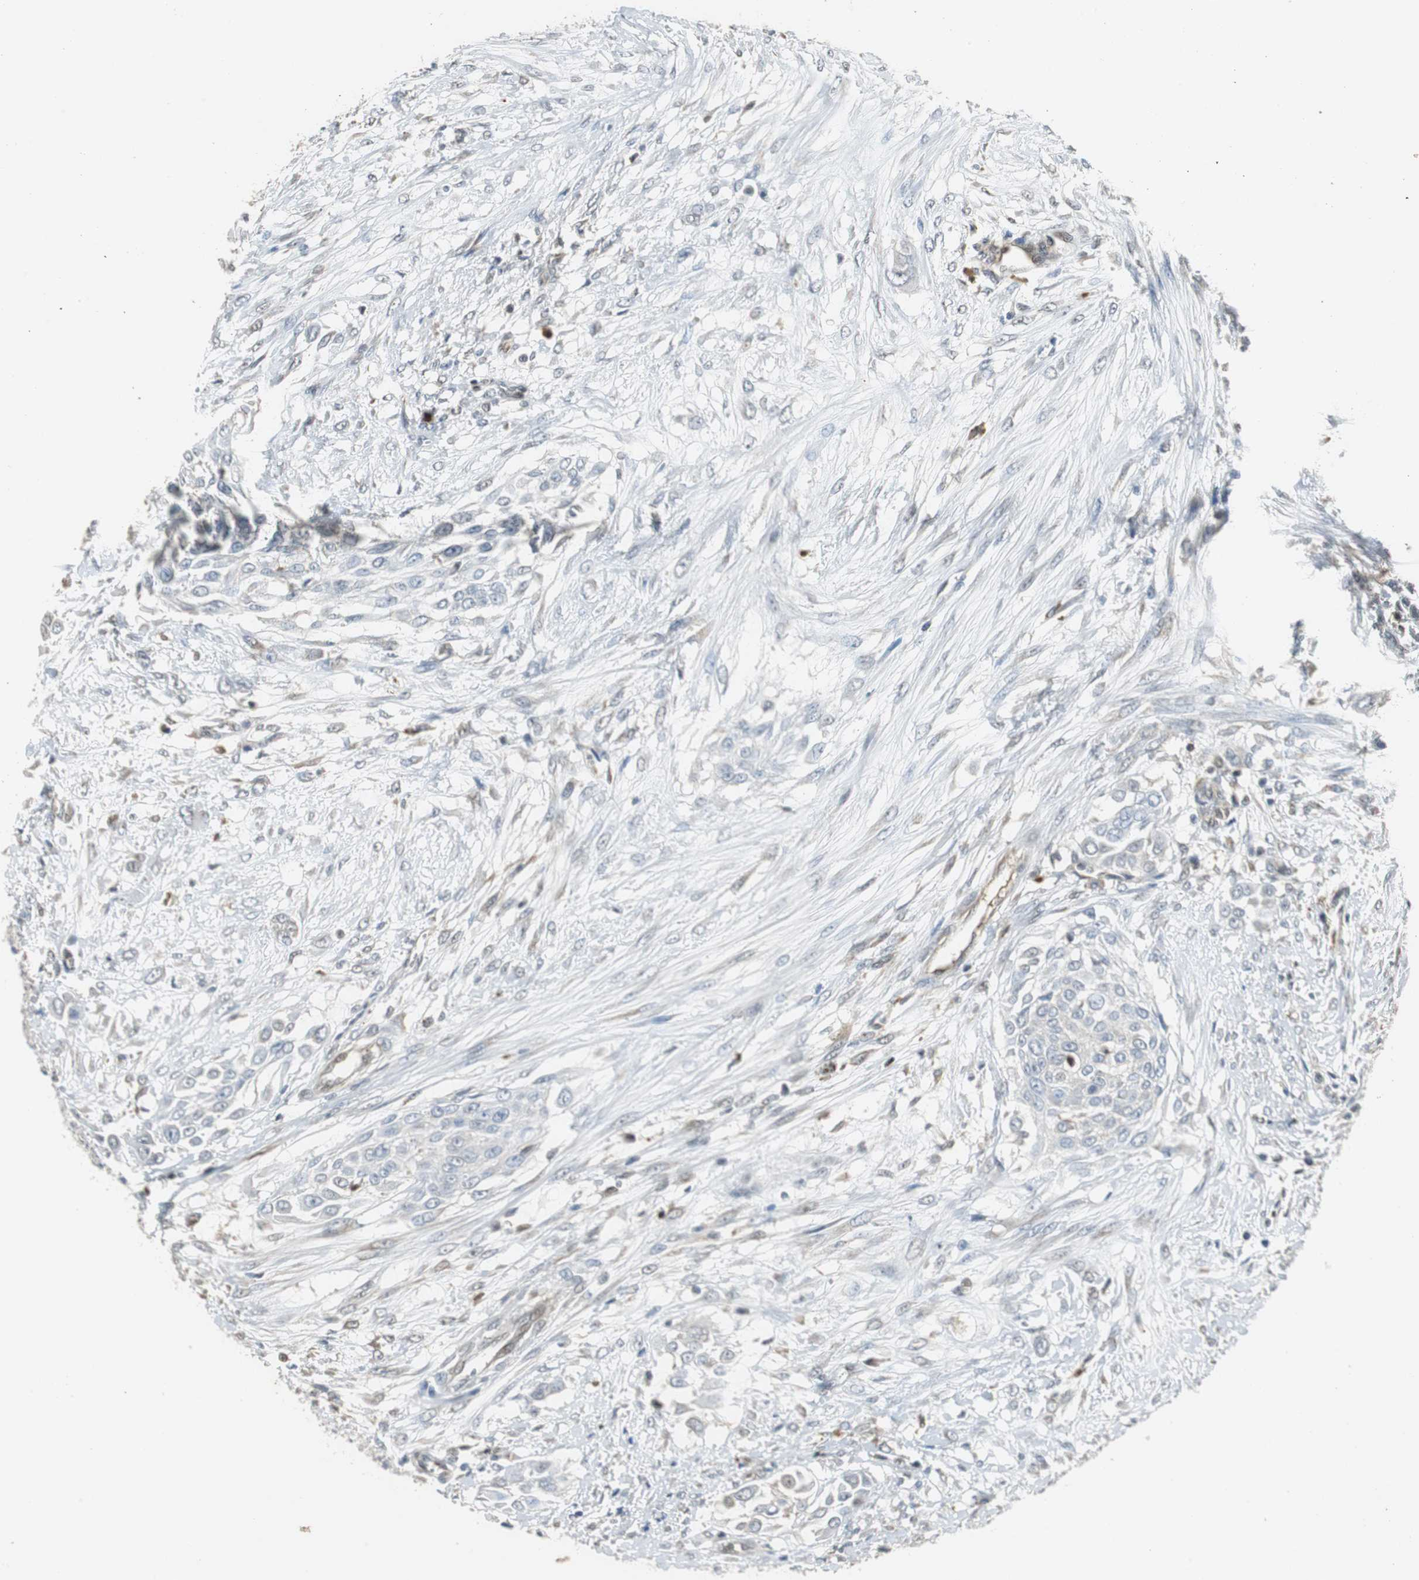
{"staining": {"intensity": "negative", "quantity": "none", "location": "none"}, "tissue": "urothelial cancer", "cell_type": "Tumor cells", "image_type": "cancer", "snomed": [{"axis": "morphology", "description": "Urothelial carcinoma, High grade"}, {"axis": "topography", "description": "Urinary bladder"}], "caption": "Tumor cells are negative for protein expression in human urothelial cancer.", "gene": "GSDMD", "patient": {"sex": "male", "age": 57}}